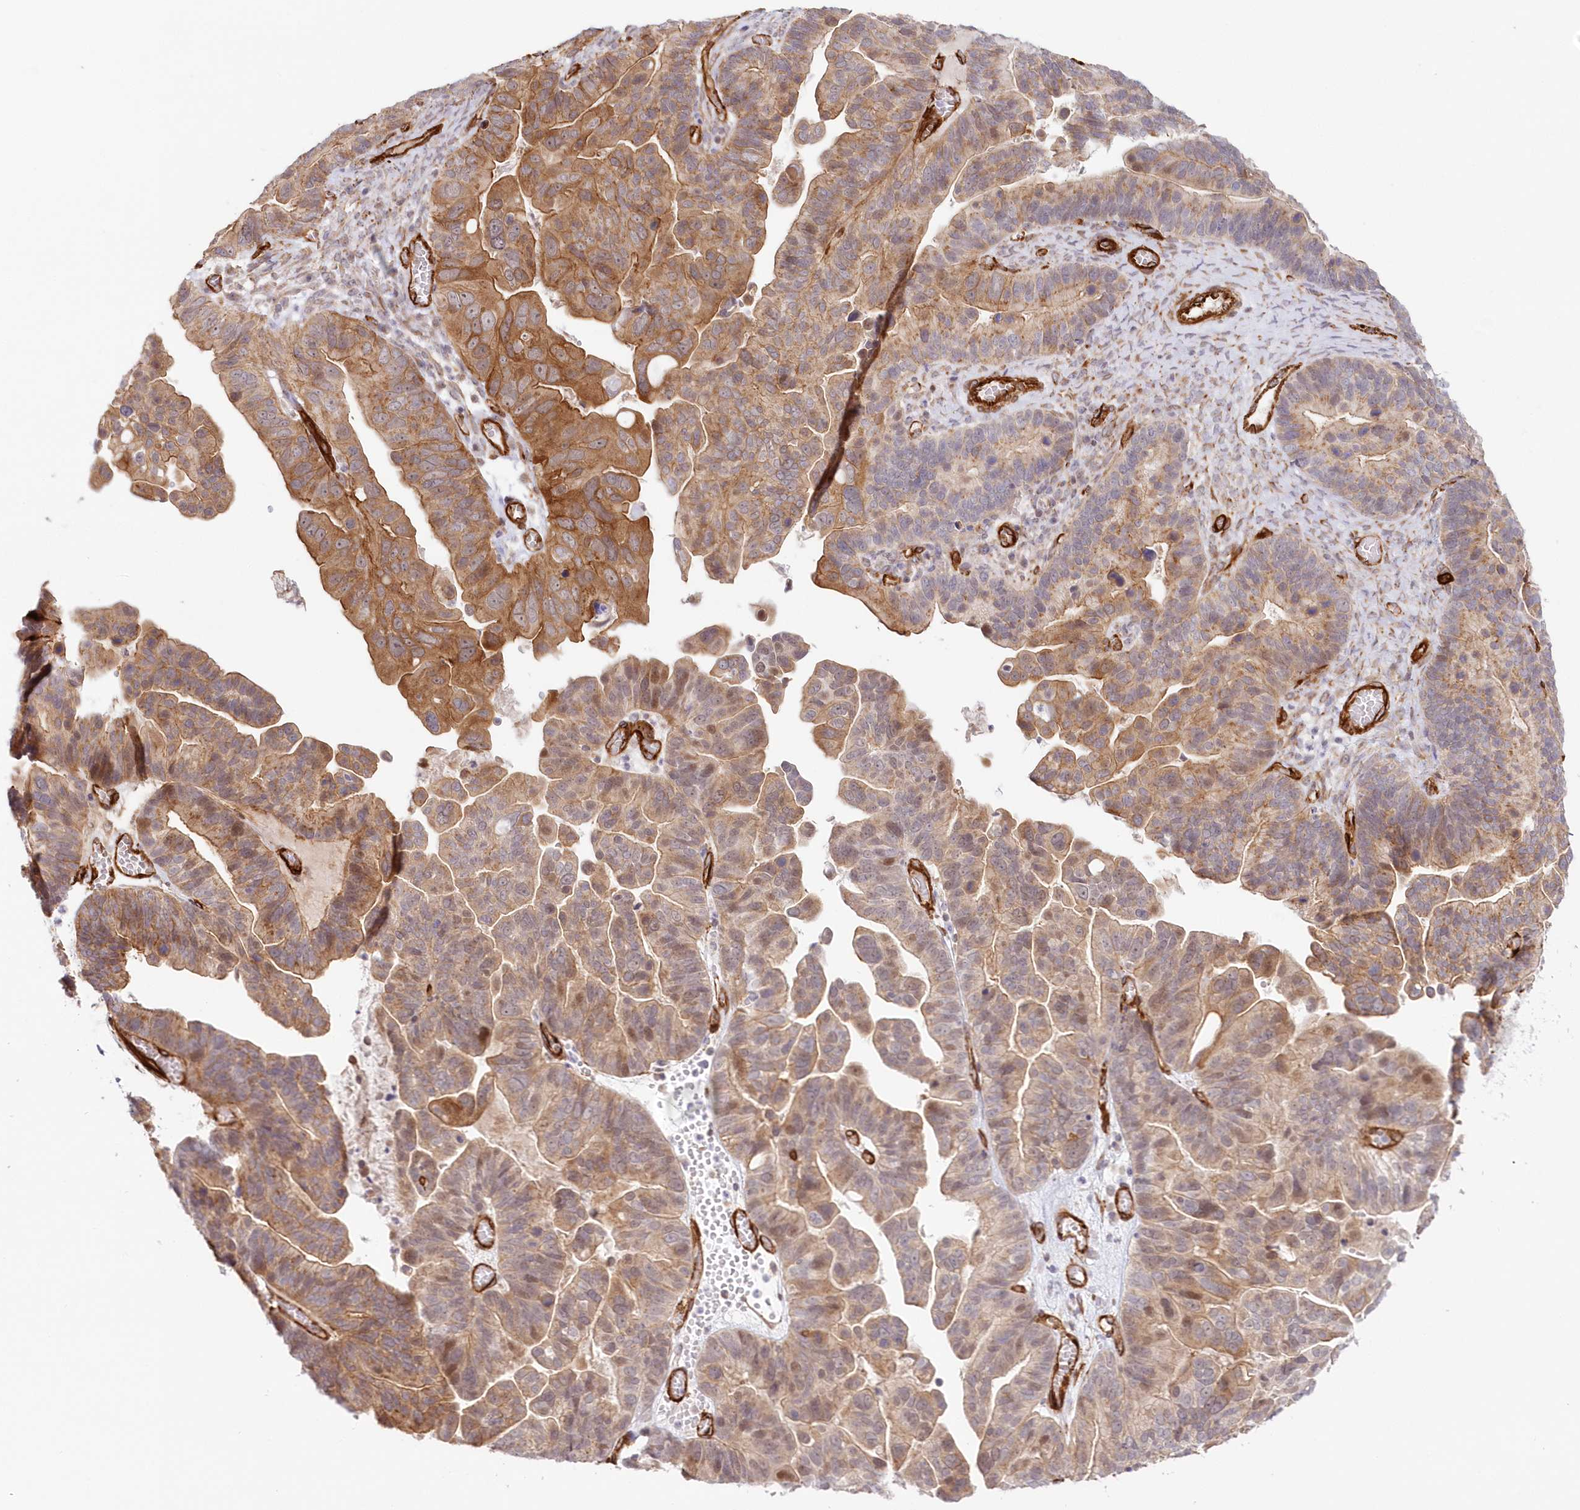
{"staining": {"intensity": "moderate", "quantity": "25%-75%", "location": "cytoplasmic/membranous"}, "tissue": "ovarian cancer", "cell_type": "Tumor cells", "image_type": "cancer", "snomed": [{"axis": "morphology", "description": "Cystadenocarcinoma, serous, NOS"}, {"axis": "topography", "description": "Ovary"}], "caption": "A high-resolution histopathology image shows immunohistochemistry (IHC) staining of ovarian cancer, which demonstrates moderate cytoplasmic/membranous expression in approximately 25%-75% of tumor cells. Nuclei are stained in blue.", "gene": "AFAP1L2", "patient": {"sex": "female", "age": 56}}